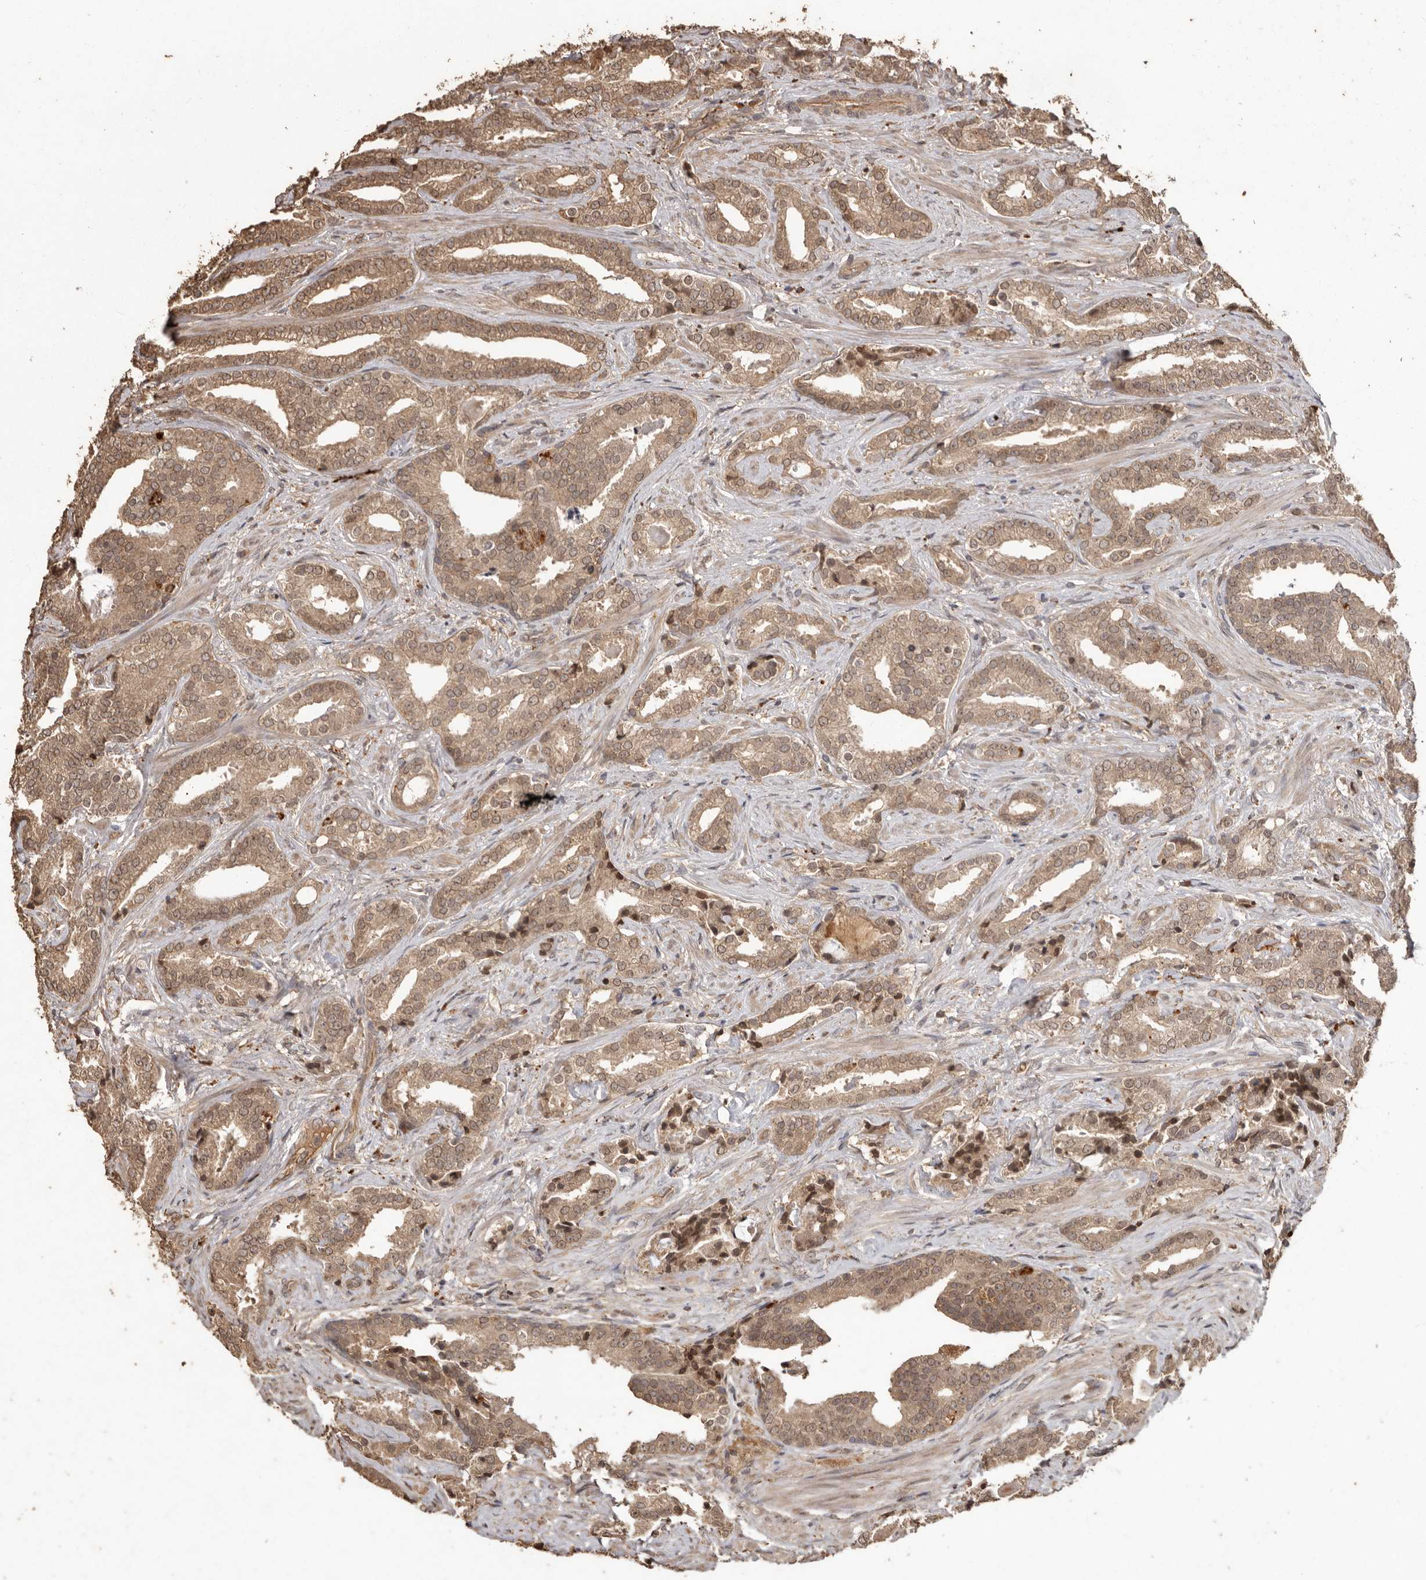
{"staining": {"intensity": "moderate", "quantity": ">75%", "location": "cytoplasmic/membranous,nuclear"}, "tissue": "prostate cancer", "cell_type": "Tumor cells", "image_type": "cancer", "snomed": [{"axis": "morphology", "description": "Adenocarcinoma, Low grade"}, {"axis": "topography", "description": "Prostate"}], "caption": "About >75% of tumor cells in prostate cancer (adenocarcinoma (low-grade)) show moderate cytoplasmic/membranous and nuclear protein expression as visualized by brown immunohistochemical staining.", "gene": "NUP43", "patient": {"sex": "male", "age": 67}}